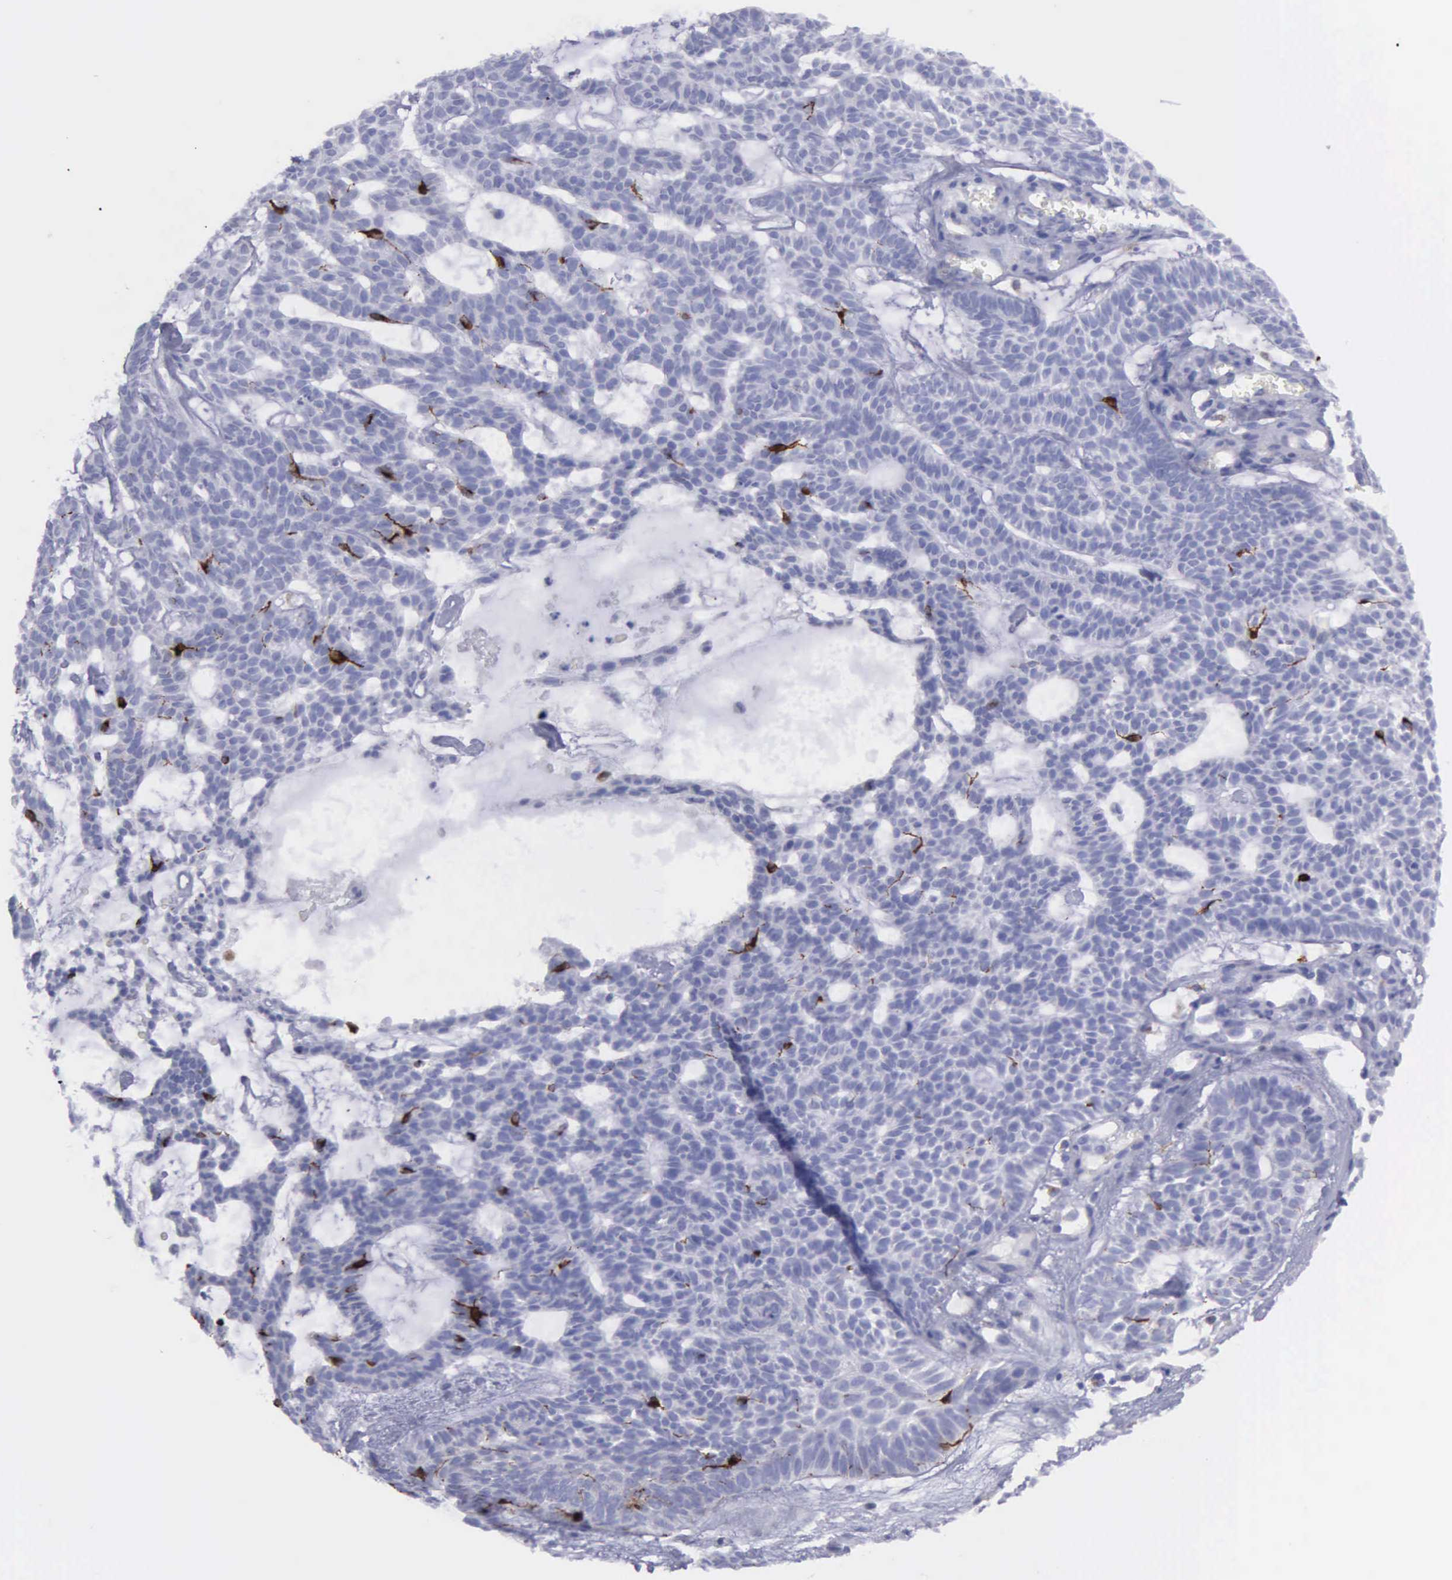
{"staining": {"intensity": "negative", "quantity": "none", "location": "none"}, "tissue": "skin cancer", "cell_type": "Tumor cells", "image_type": "cancer", "snomed": [{"axis": "morphology", "description": "Basal cell carcinoma"}, {"axis": "topography", "description": "Skin"}], "caption": "An image of human skin cancer is negative for staining in tumor cells.", "gene": "TYRP1", "patient": {"sex": "male", "age": 75}}